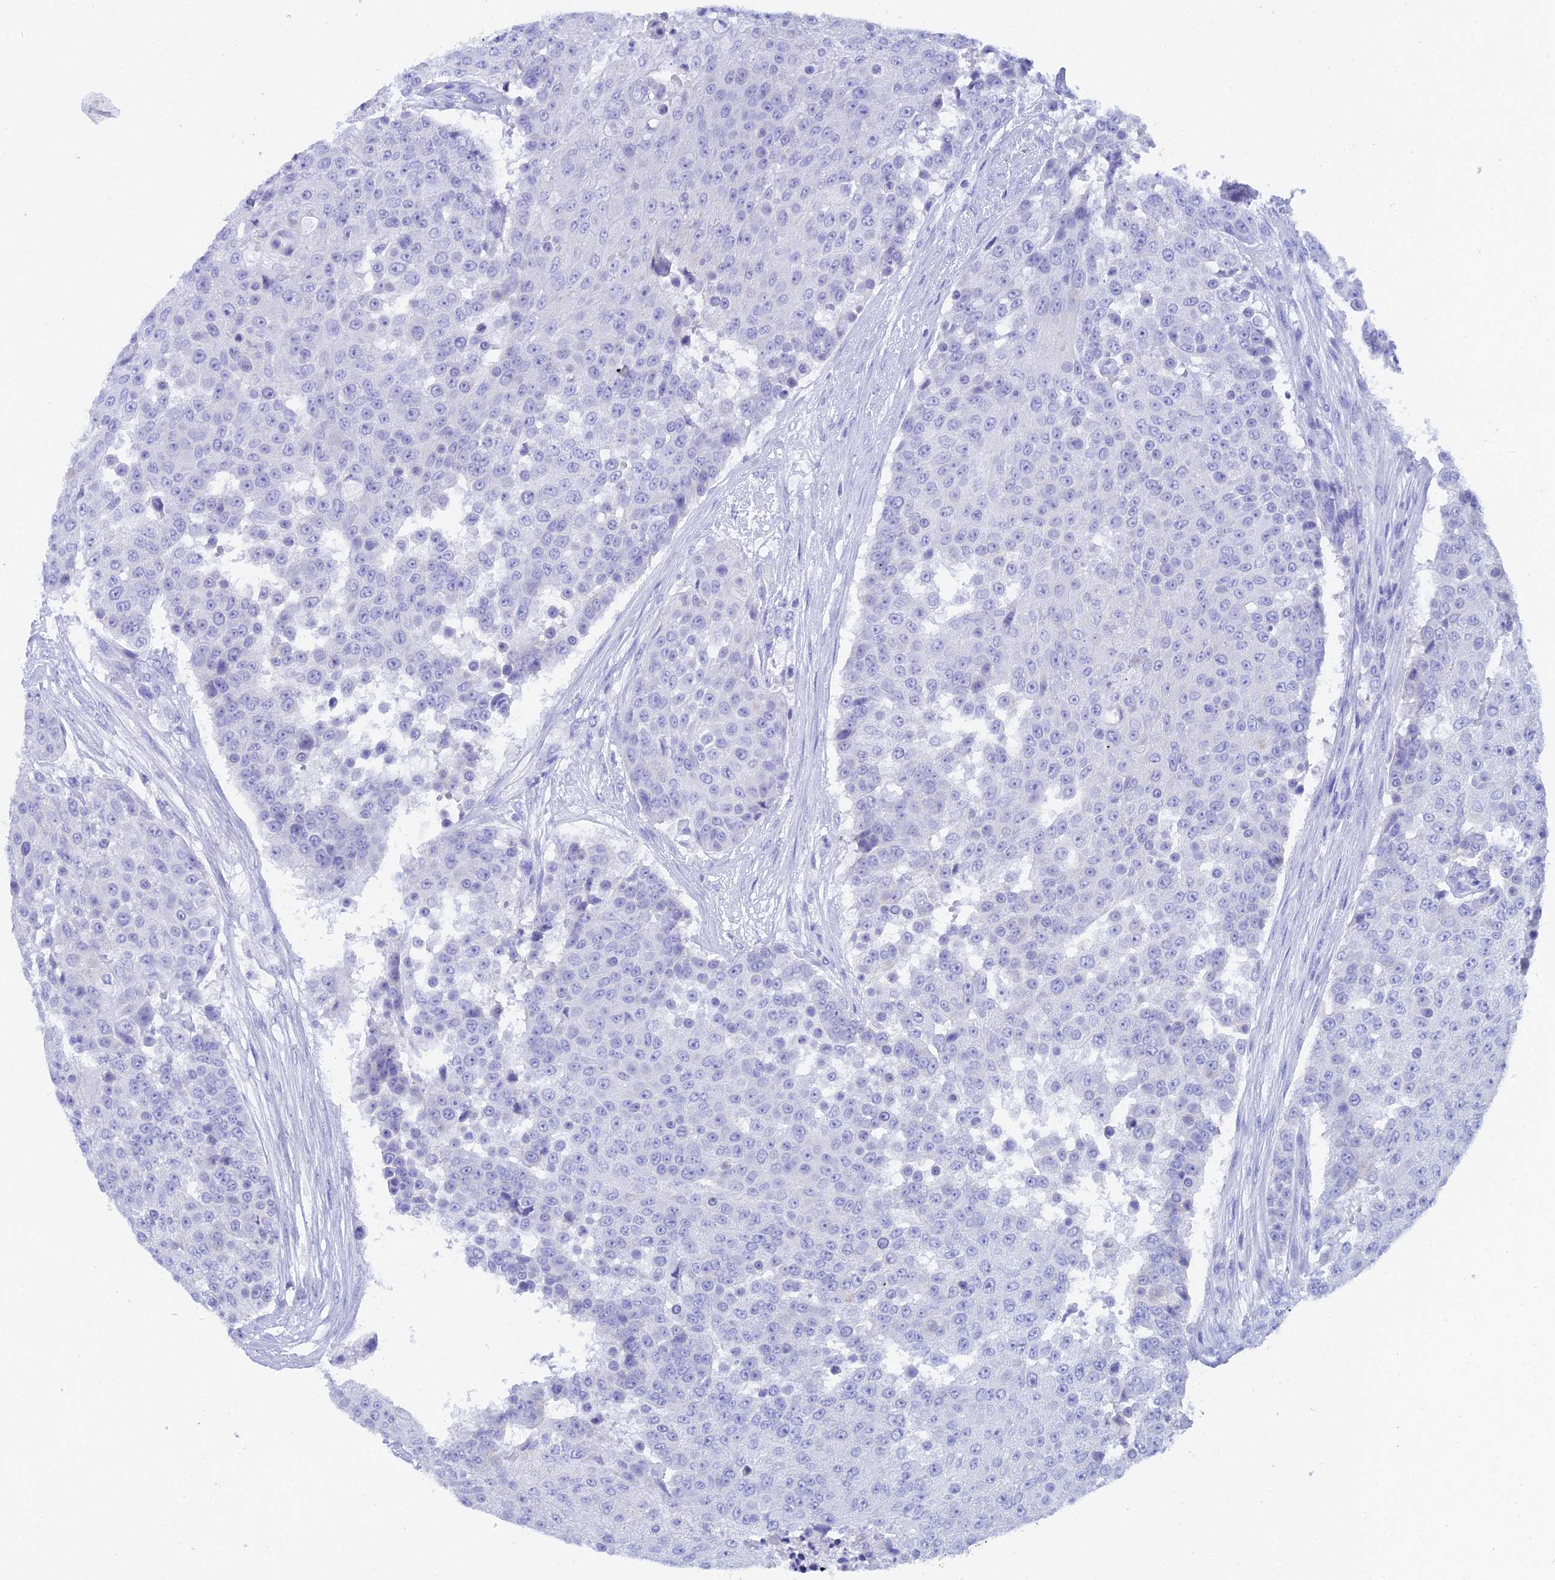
{"staining": {"intensity": "negative", "quantity": "none", "location": "none"}, "tissue": "urothelial cancer", "cell_type": "Tumor cells", "image_type": "cancer", "snomed": [{"axis": "morphology", "description": "Urothelial carcinoma, High grade"}, {"axis": "topography", "description": "Urinary bladder"}], "caption": "Tumor cells show no significant expression in urothelial cancer.", "gene": "REG1A", "patient": {"sex": "female", "age": 63}}